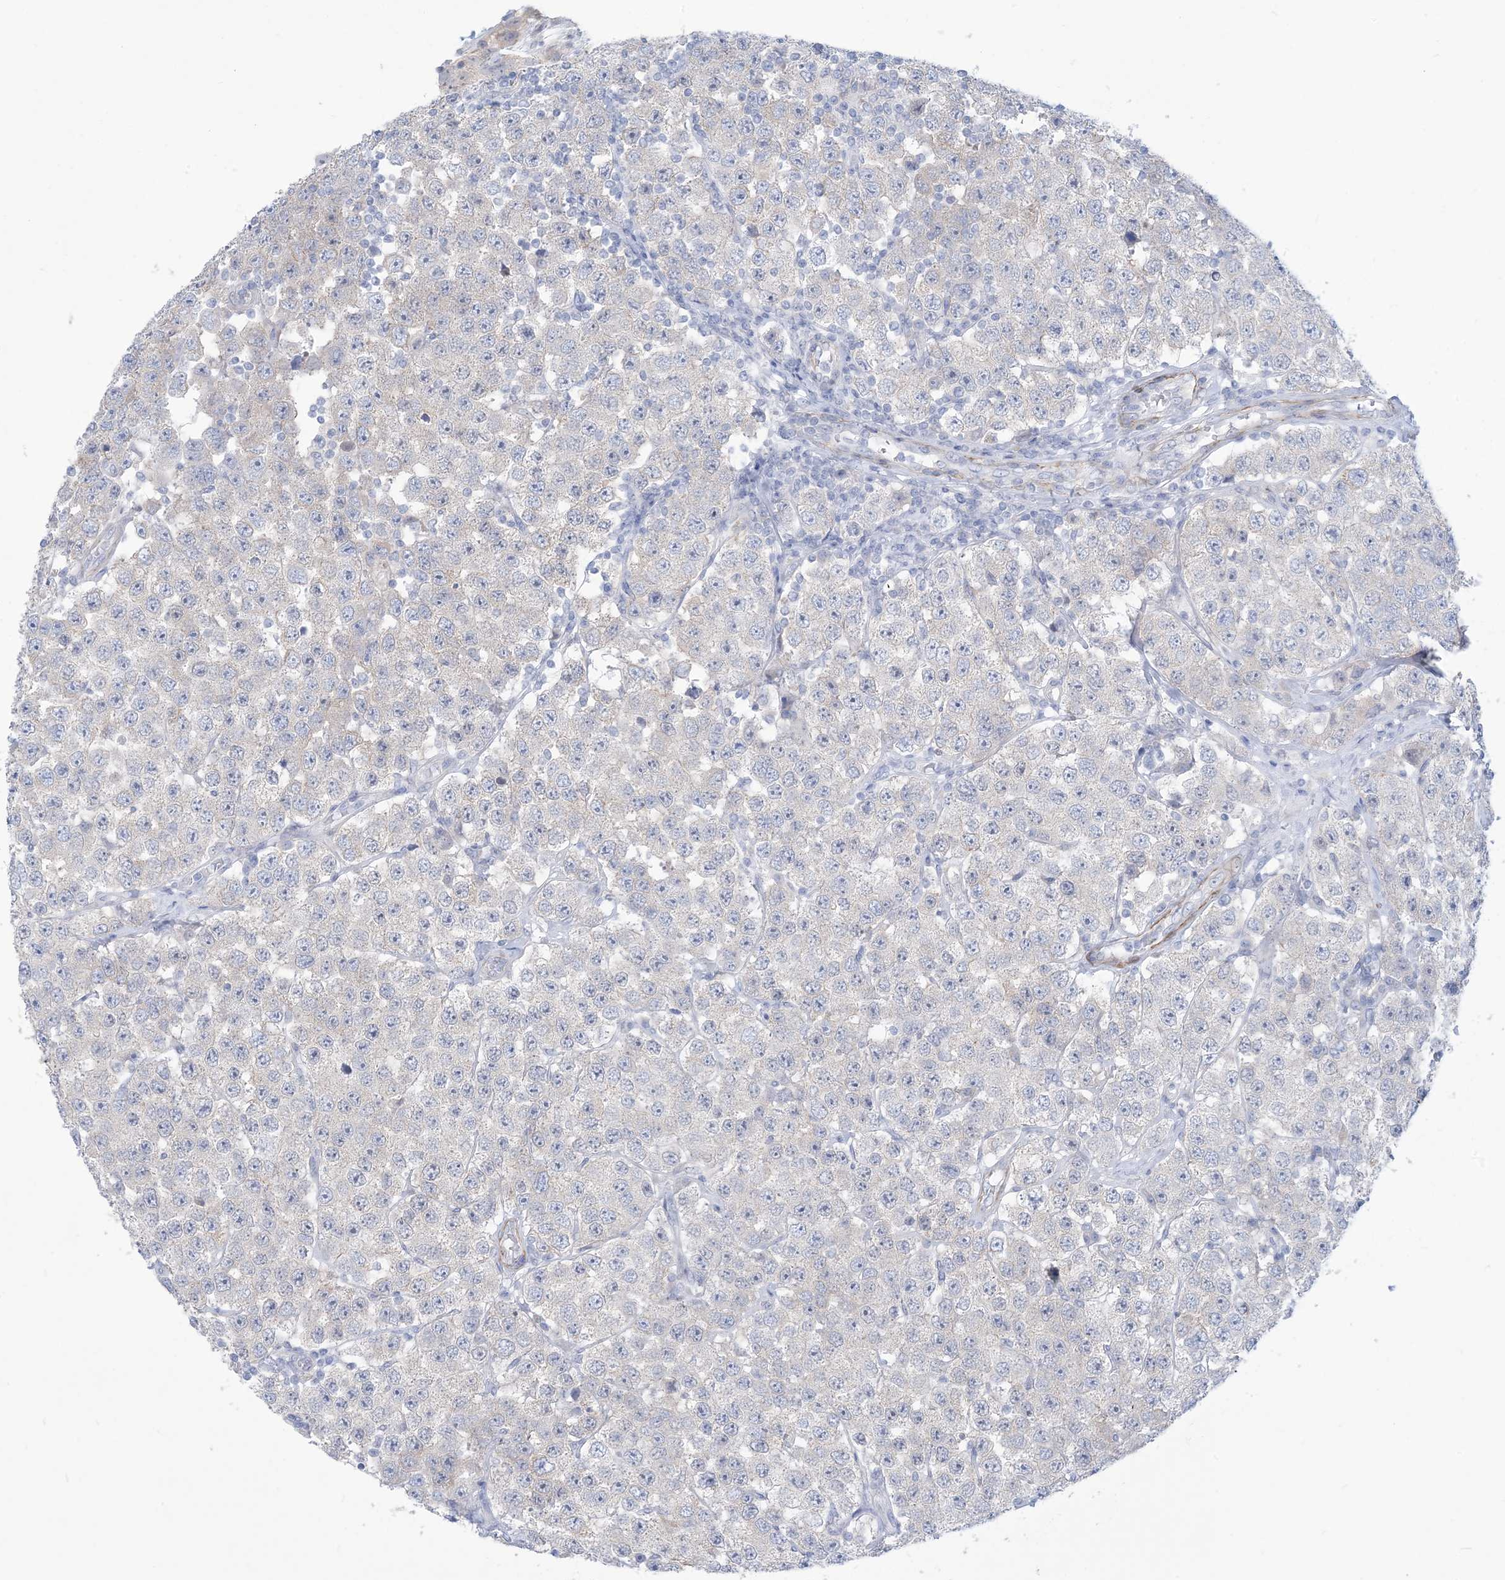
{"staining": {"intensity": "negative", "quantity": "none", "location": "none"}, "tissue": "testis cancer", "cell_type": "Tumor cells", "image_type": "cancer", "snomed": [{"axis": "morphology", "description": "Seminoma, NOS"}, {"axis": "topography", "description": "Testis"}], "caption": "The photomicrograph reveals no significant positivity in tumor cells of testis seminoma.", "gene": "MARS2", "patient": {"sex": "male", "age": 28}}